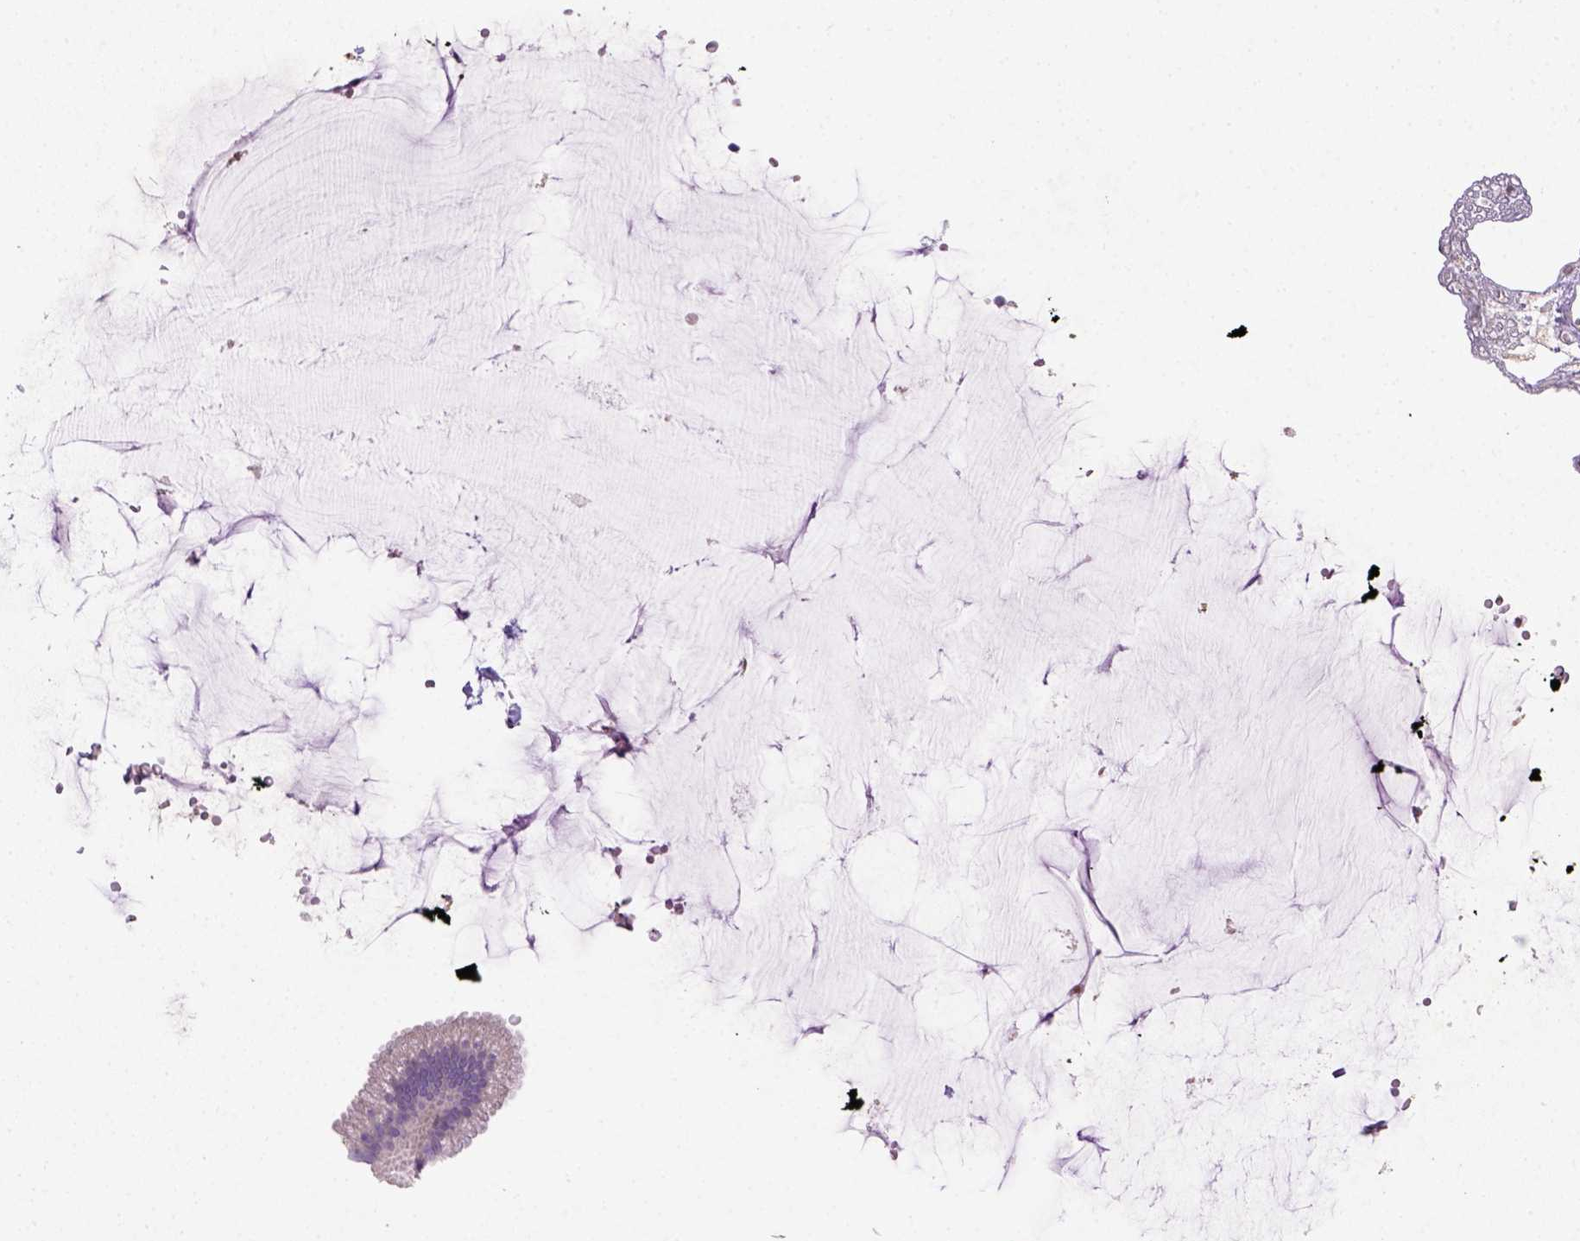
{"staining": {"intensity": "negative", "quantity": "none", "location": "none"}, "tissue": "gallbladder", "cell_type": "Glandular cells", "image_type": "normal", "snomed": [{"axis": "morphology", "description": "Normal tissue, NOS"}, {"axis": "topography", "description": "Gallbladder"}], "caption": "Immunohistochemical staining of unremarkable human gallbladder demonstrates no significant staining in glandular cells. The staining is performed using DAB brown chromogen with nuclei counter-stained in using hematoxylin.", "gene": "NUDT2", "patient": {"sex": "female", "age": 63}}